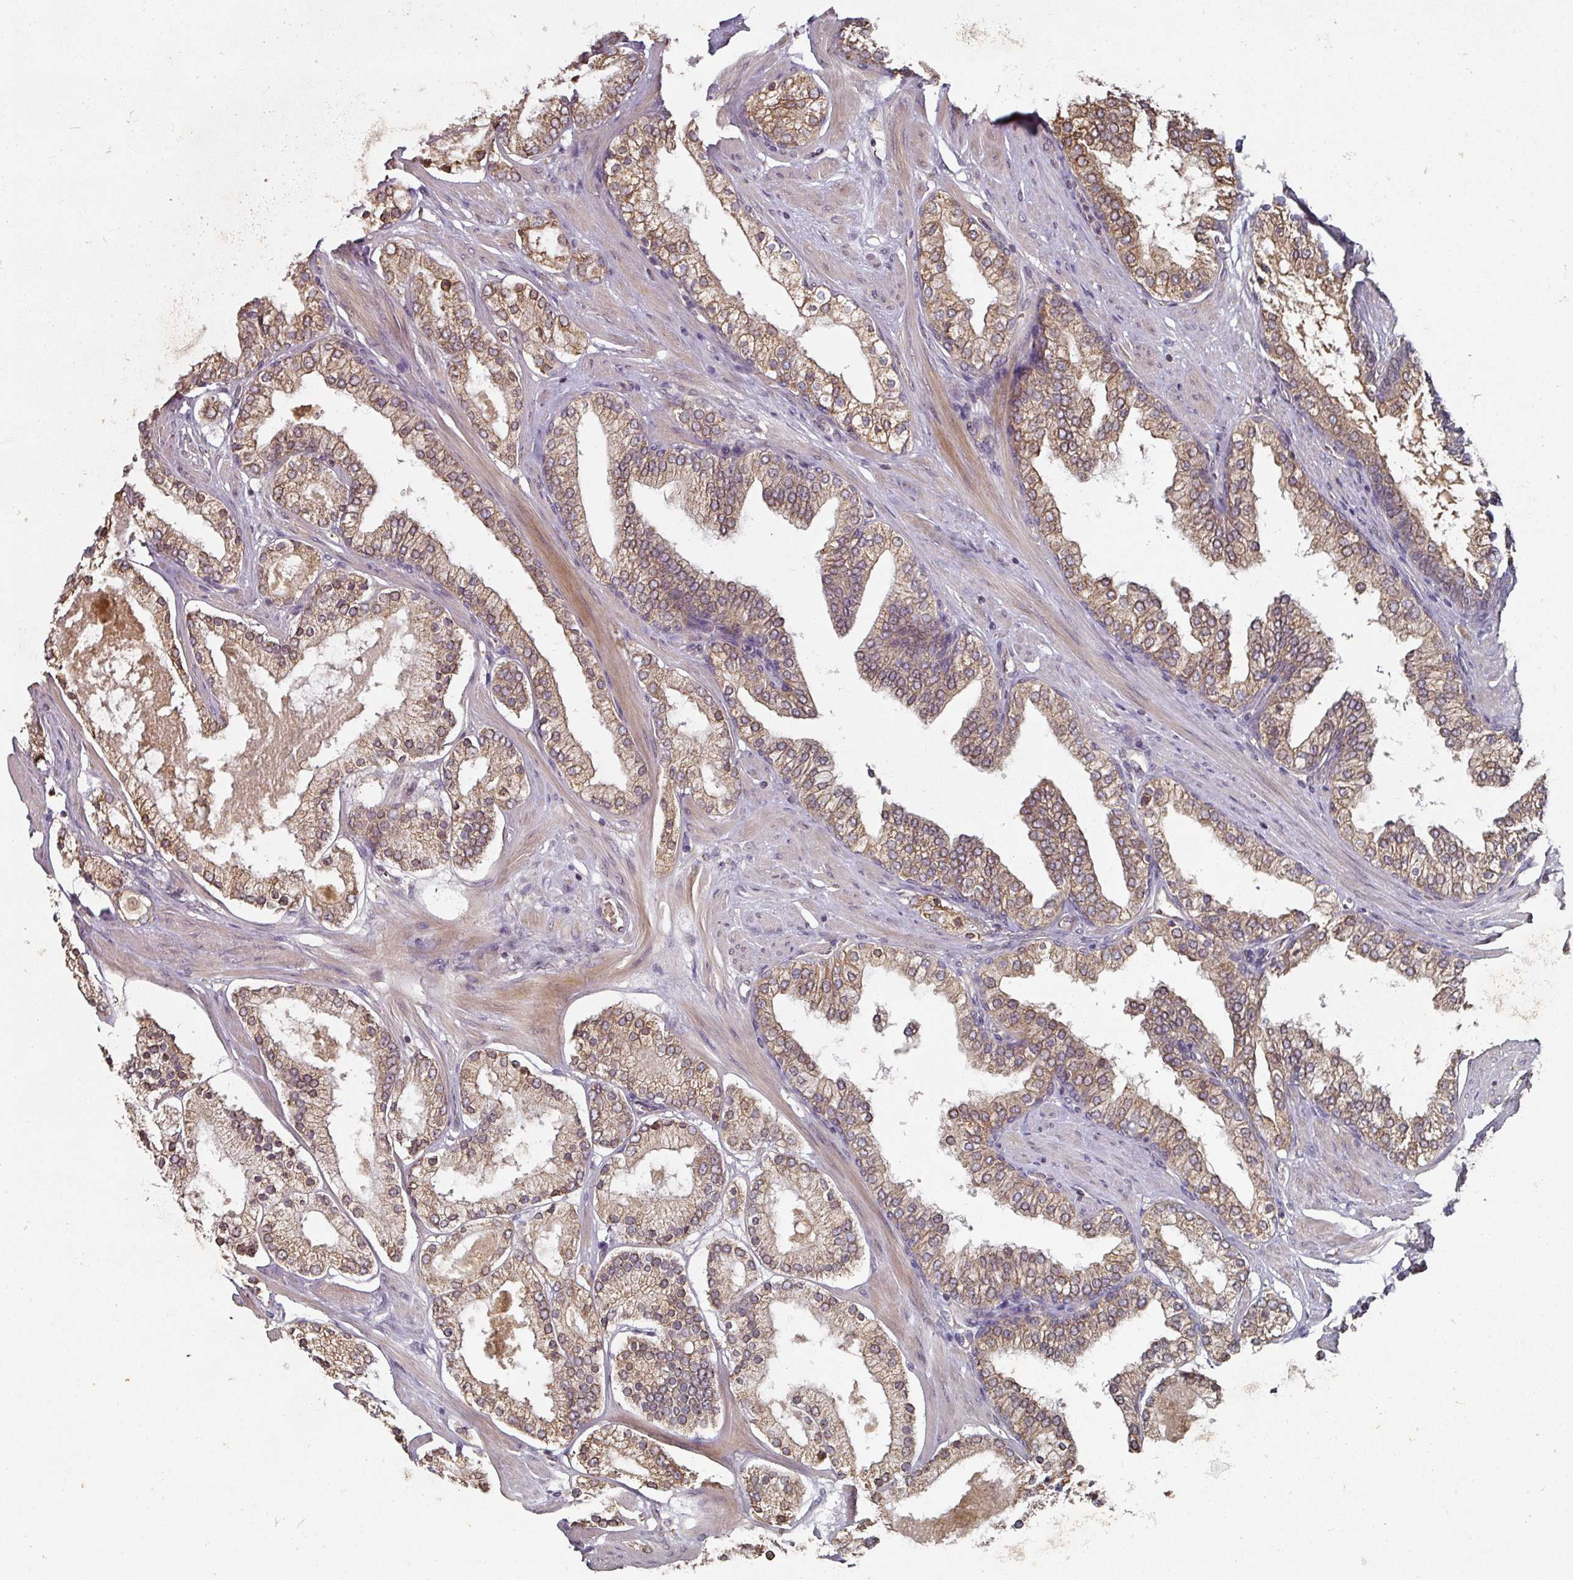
{"staining": {"intensity": "moderate", "quantity": ">75%", "location": "cytoplasmic/membranous"}, "tissue": "prostate cancer", "cell_type": "Tumor cells", "image_type": "cancer", "snomed": [{"axis": "morphology", "description": "Adenocarcinoma, Low grade"}, {"axis": "topography", "description": "Prostate"}], "caption": "Immunohistochemical staining of human prostate cancer demonstrates medium levels of moderate cytoplasmic/membranous positivity in about >75% of tumor cells. The protein of interest is shown in brown color, while the nuclei are stained blue.", "gene": "CEP95", "patient": {"sex": "male", "age": 42}}